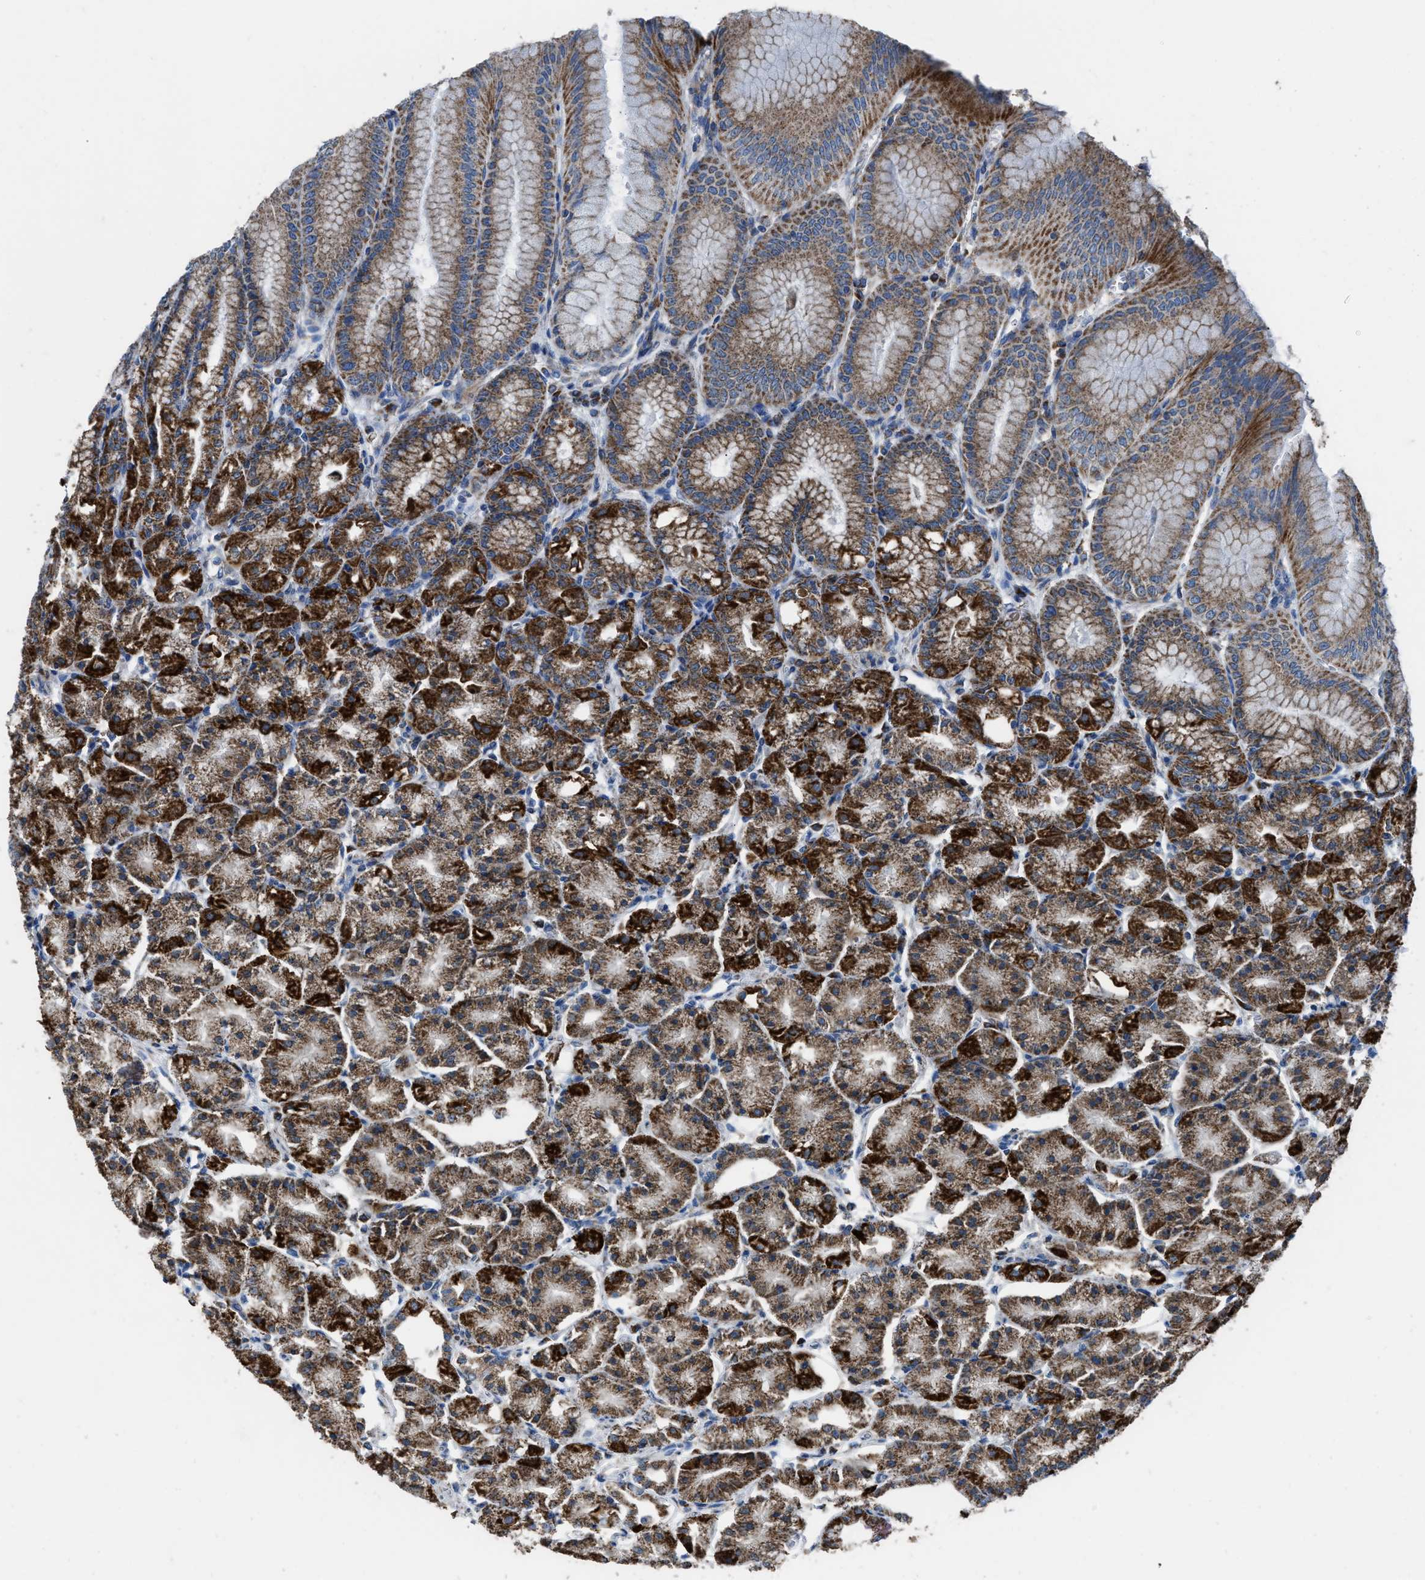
{"staining": {"intensity": "strong", "quantity": ">75%", "location": "cytoplasmic/membranous"}, "tissue": "stomach", "cell_type": "Glandular cells", "image_type": "normal", "snomed": [{"axis": "morphology", "description": "Normal tissue, NOS"}, {"axis": "topography", "description": "Stomach, lower"}], "caption": "The histopathology image reveals a brown stain indicating the presence of a protein in the cytoplasmic/membranous of glandular cells in stomach. Immunohistochemistry stains the protein in brown and the nuclei are stained blue.", "gene": "ETFB", "patient": {"sex": "male", "age": 71}}